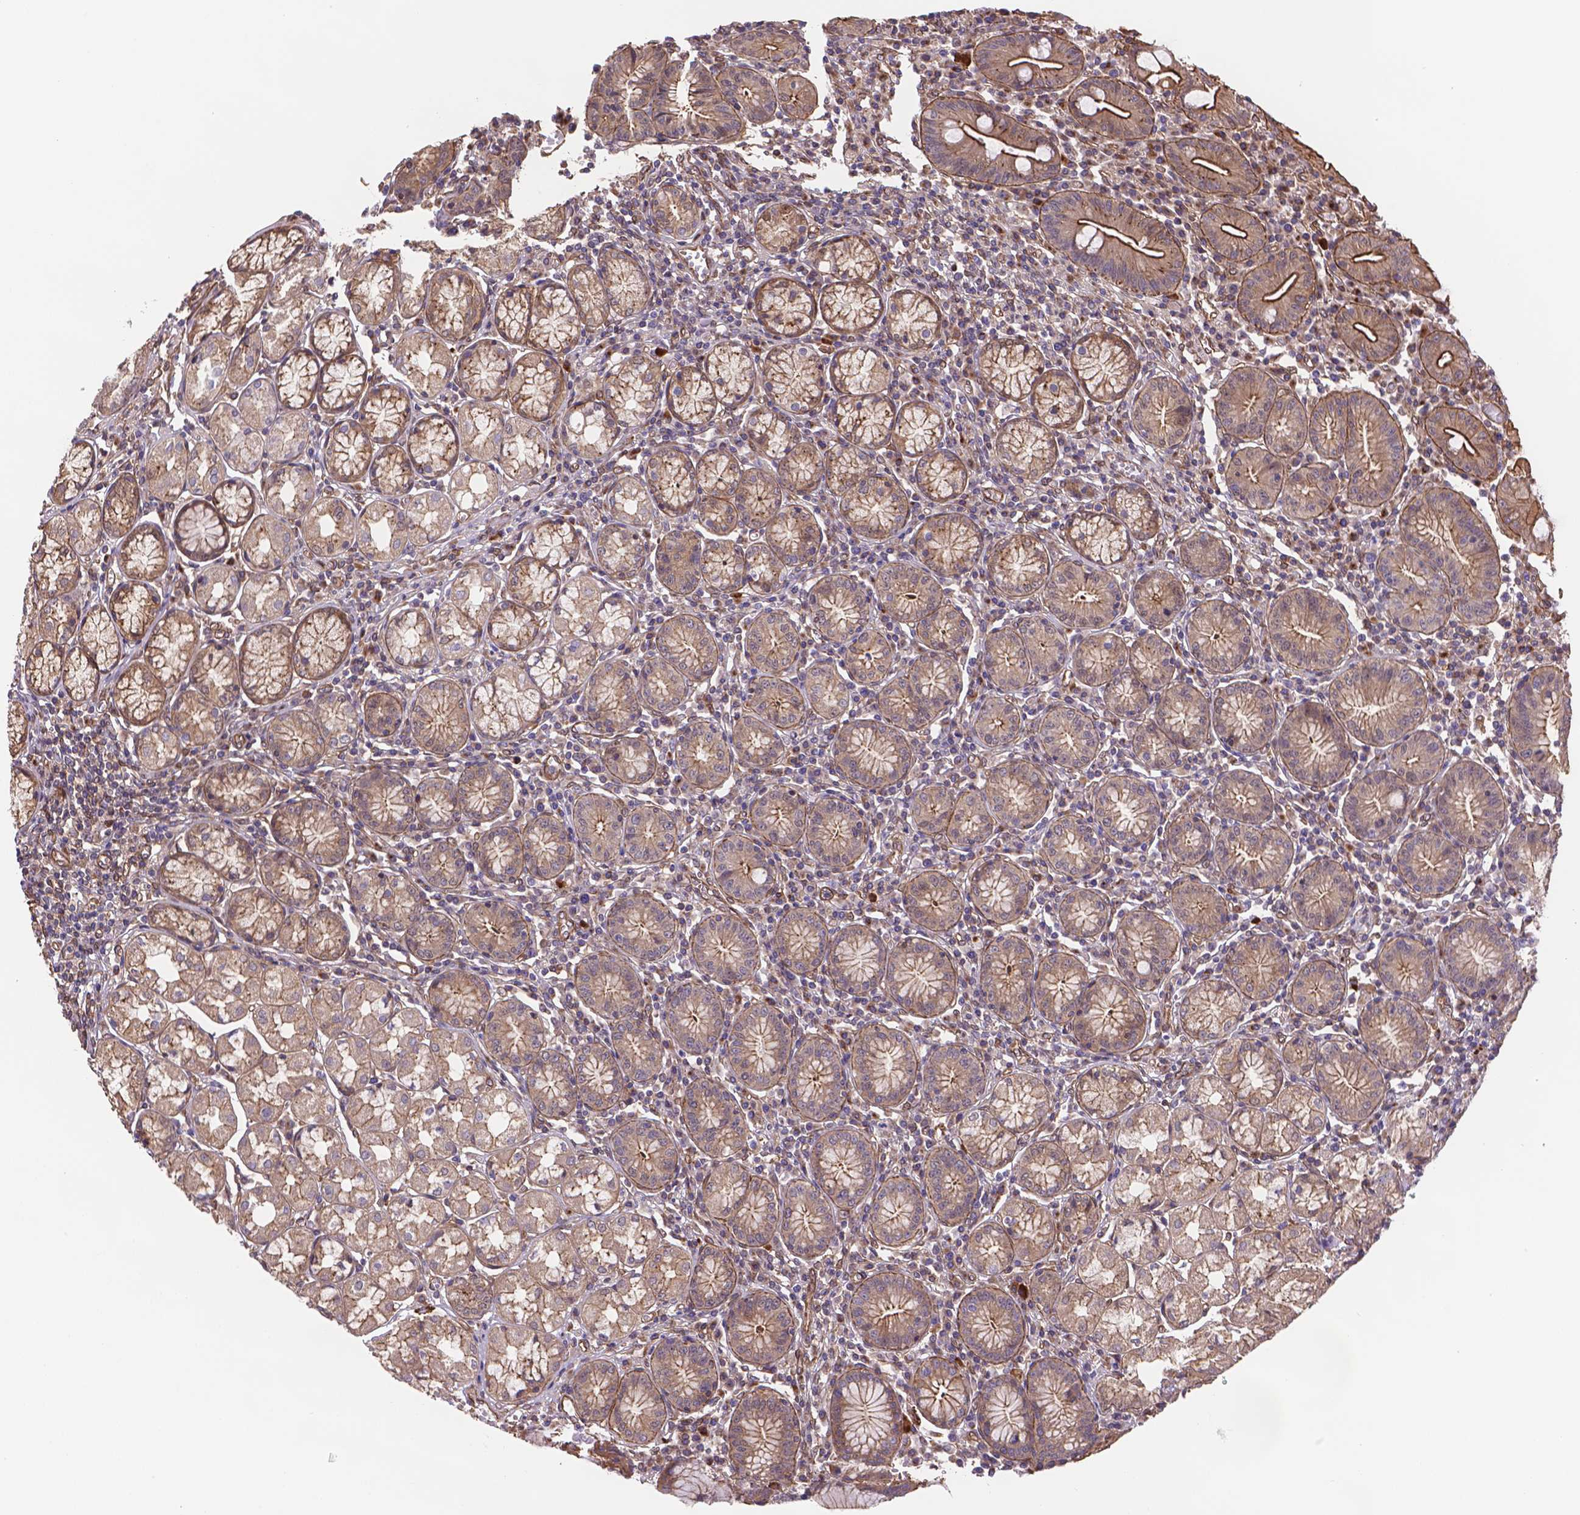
{"staining": {"intensity": "weak", "quantity": ">75%", "location": "cytoplasmic/membranous"}, "tissue": "stomach", "cell_type": "Glandular cells", "image_type": "normal", "snomed": [{"axis": "morphology", "description": "Normal tissue, NOS"}, {"axis": "topography", "description": "Stomach"}], "caption": "Immunohistochemical staining of unremarkable stomach reveals low levels of weak cytoplasmic/membranous expression in approximately >75% of glandular cells.", "gene": "YAP1", "patient": {"sex": "male", "age": 55}}